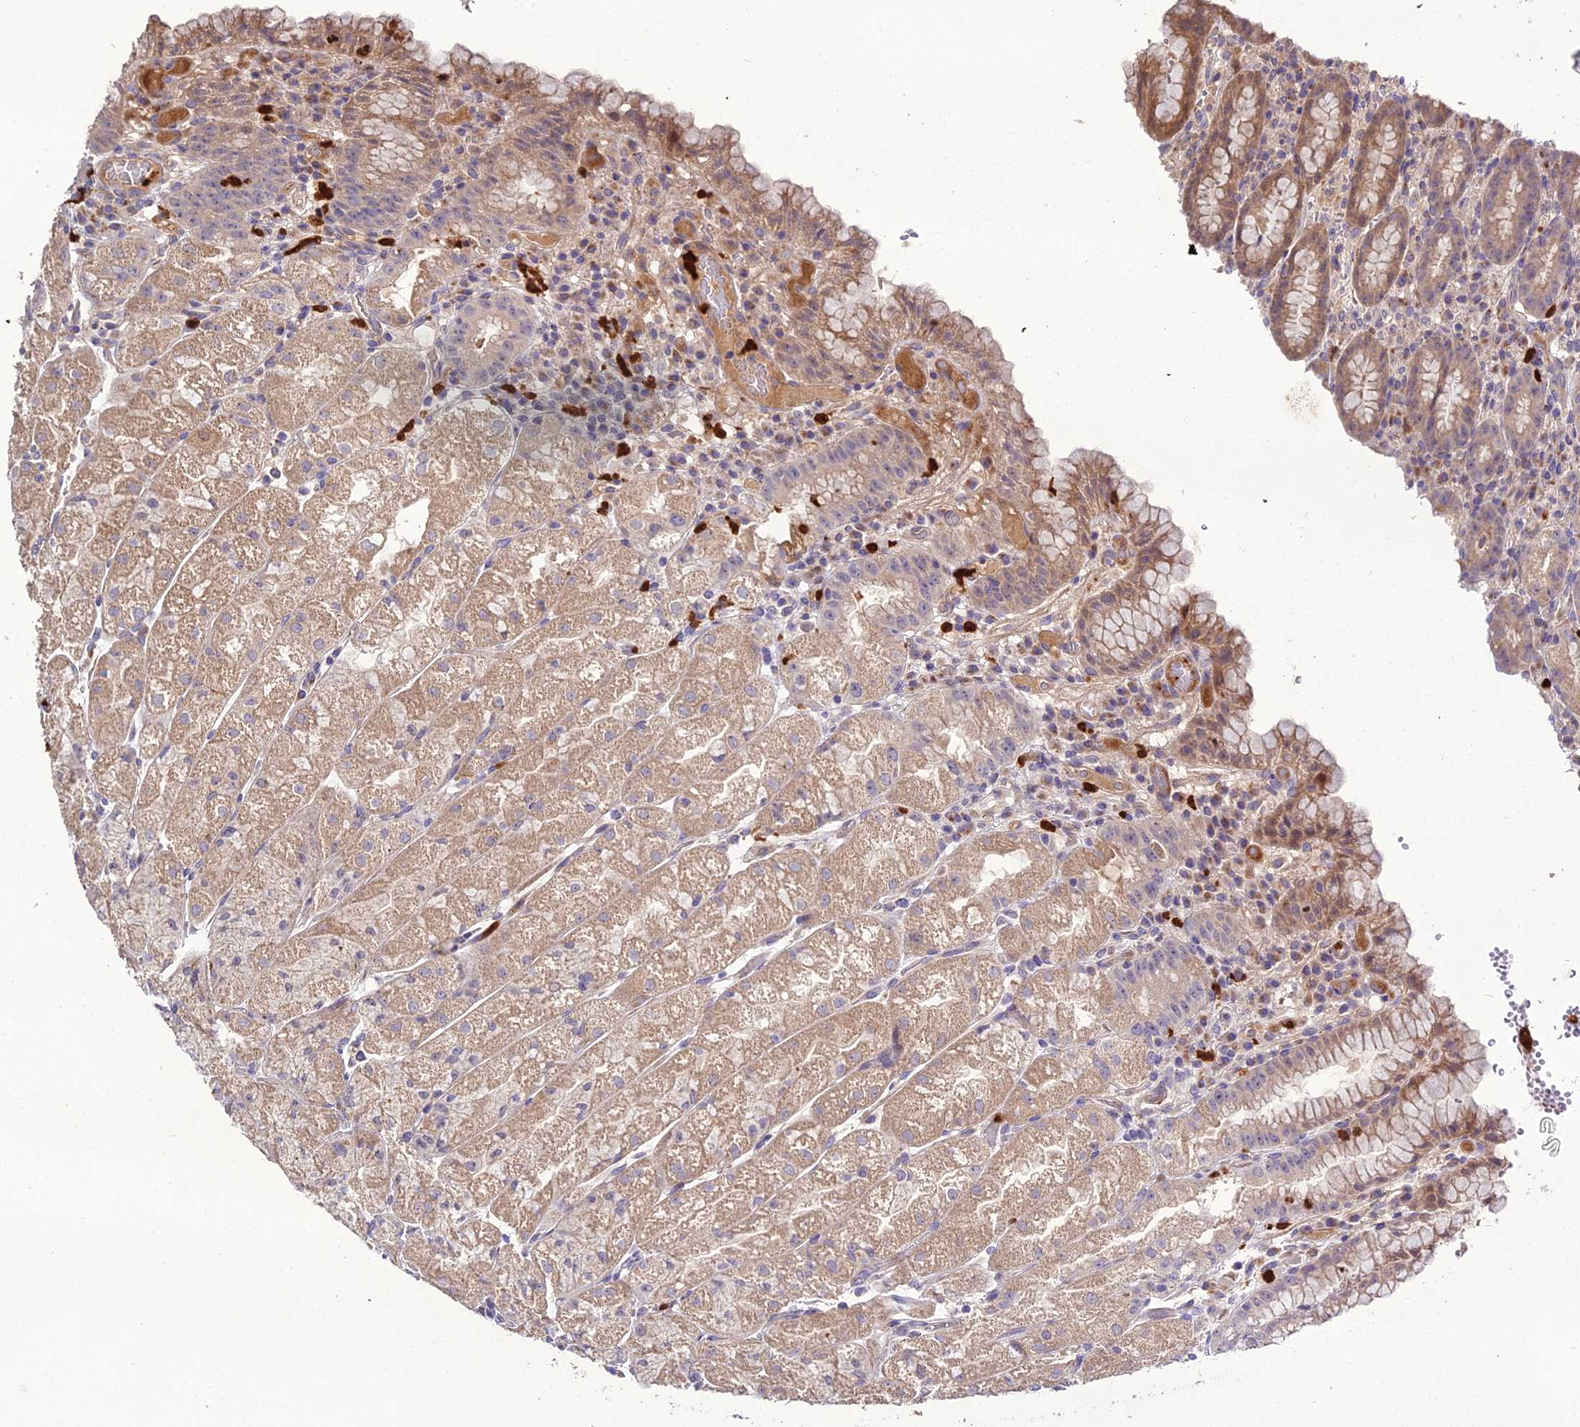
{"staining": {"intensity": "moderate", "quantity": "25%-75%", "location": "cytoplasmic/membranous"}, "tissue": "stomach", "cell_type": "Glandular cells", "image_type": "normal", "snomed": [{"axis": "morphology", "description": "Normal tissue, NOS"}, {"axis": "topography", "description": "Stomach, upper"}], "caption": "Immunohistochemistry (IHC) micrograph of benign stomach stained for a protein (brown), which demonstrates medium levels of moderate cytoplasmic/membranous positivity in about 25%-75% of glandular cells.", "gene": "EID2", "patient": {"sex": "male", "age": 52}}